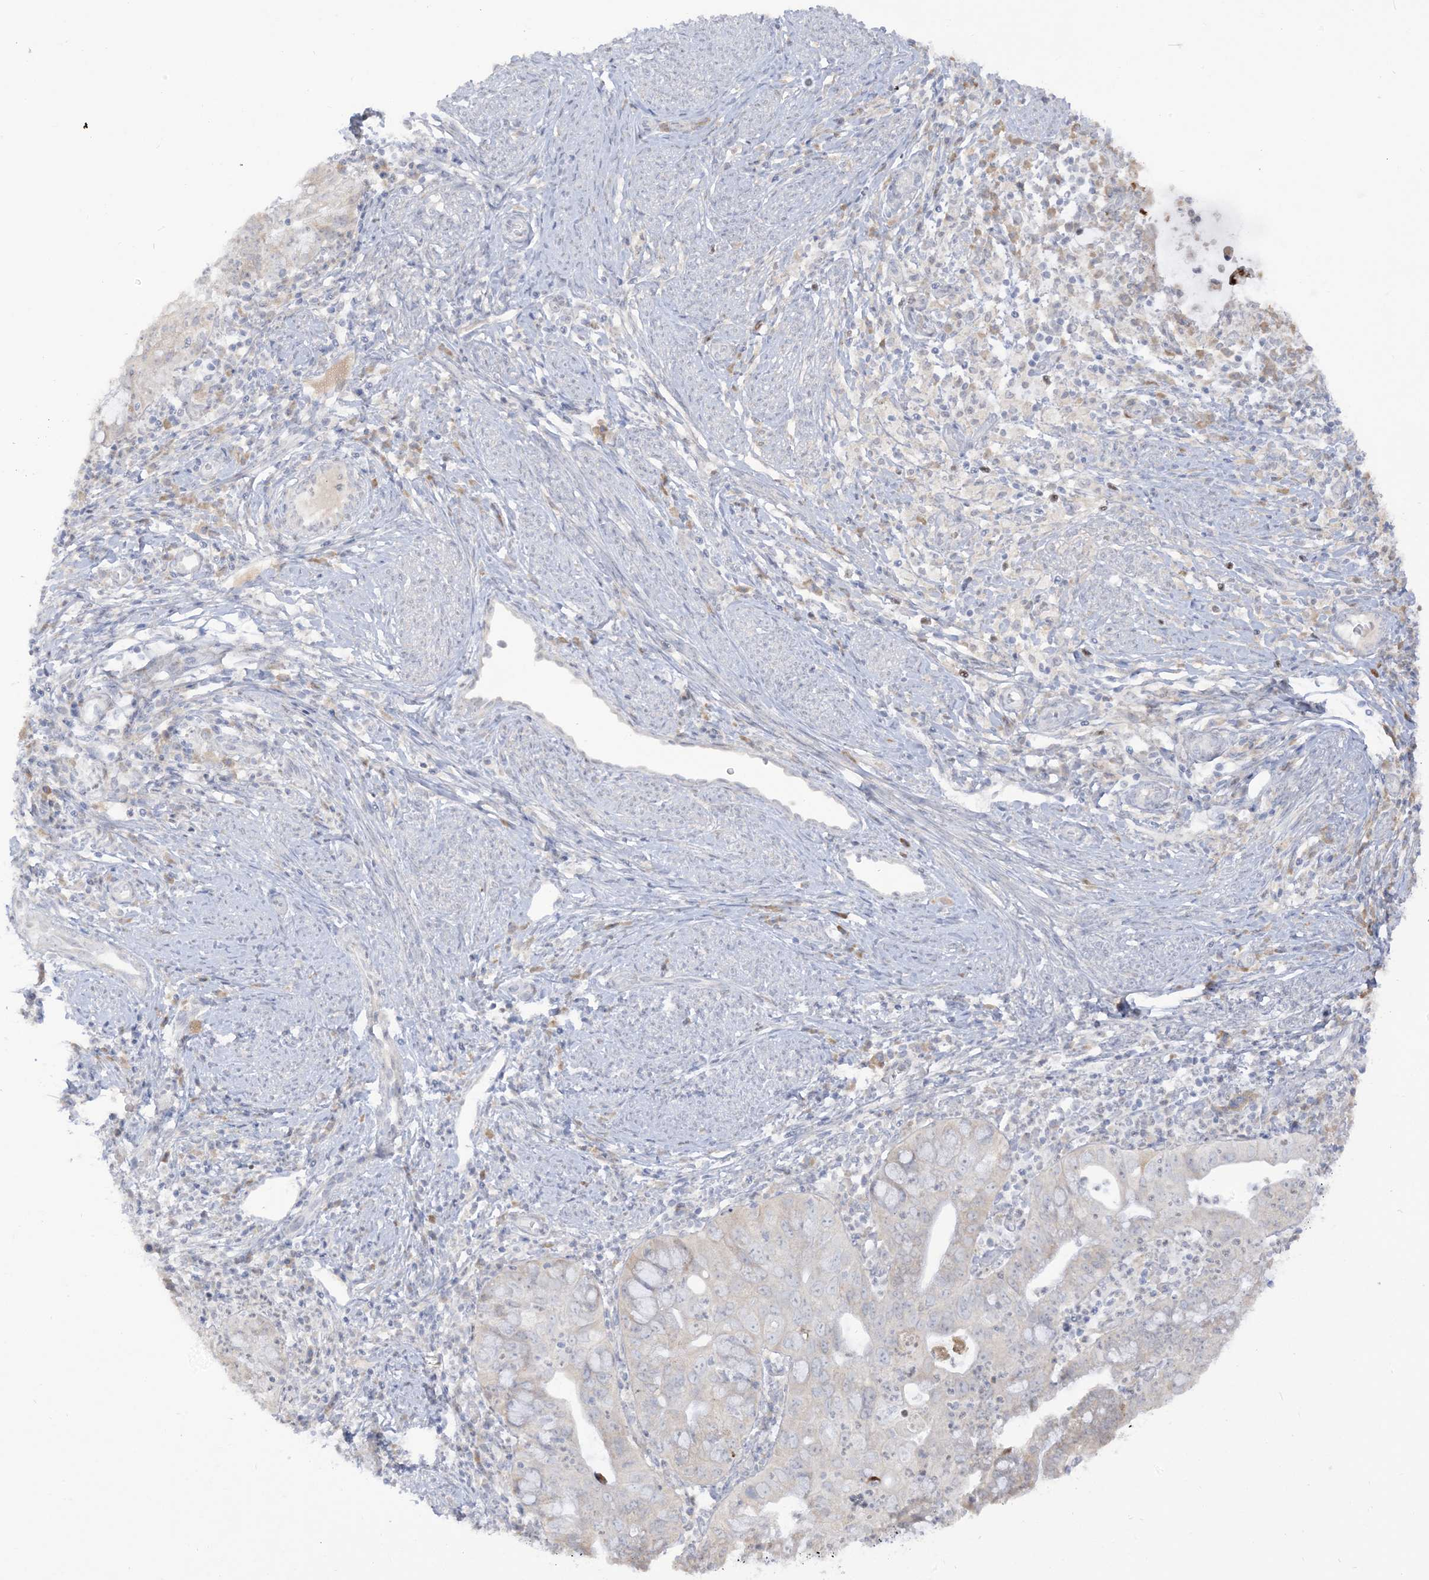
{"staining": {"intensity": "moderate", "quantity": "<25%", "location": "cytoplasmic/membranous"}, "tissue": "cervical cancer", "cell_type": "Tumor cells", "image_type": "cancer", "snomed": [{"axis": "morphology", "description": "Adenocarcinoma, NOS"}, {"axis": "topography", "description": "Cervix"}], "caption": "DAB immunohistochemical staining of cervical adenocarcinoma demonstrates moderate cytoplasmic/membranous protein positivity in about <25% of tumor cells.", "gene": "LOXL3", "patient": {"sex": "female", "age": 36}}